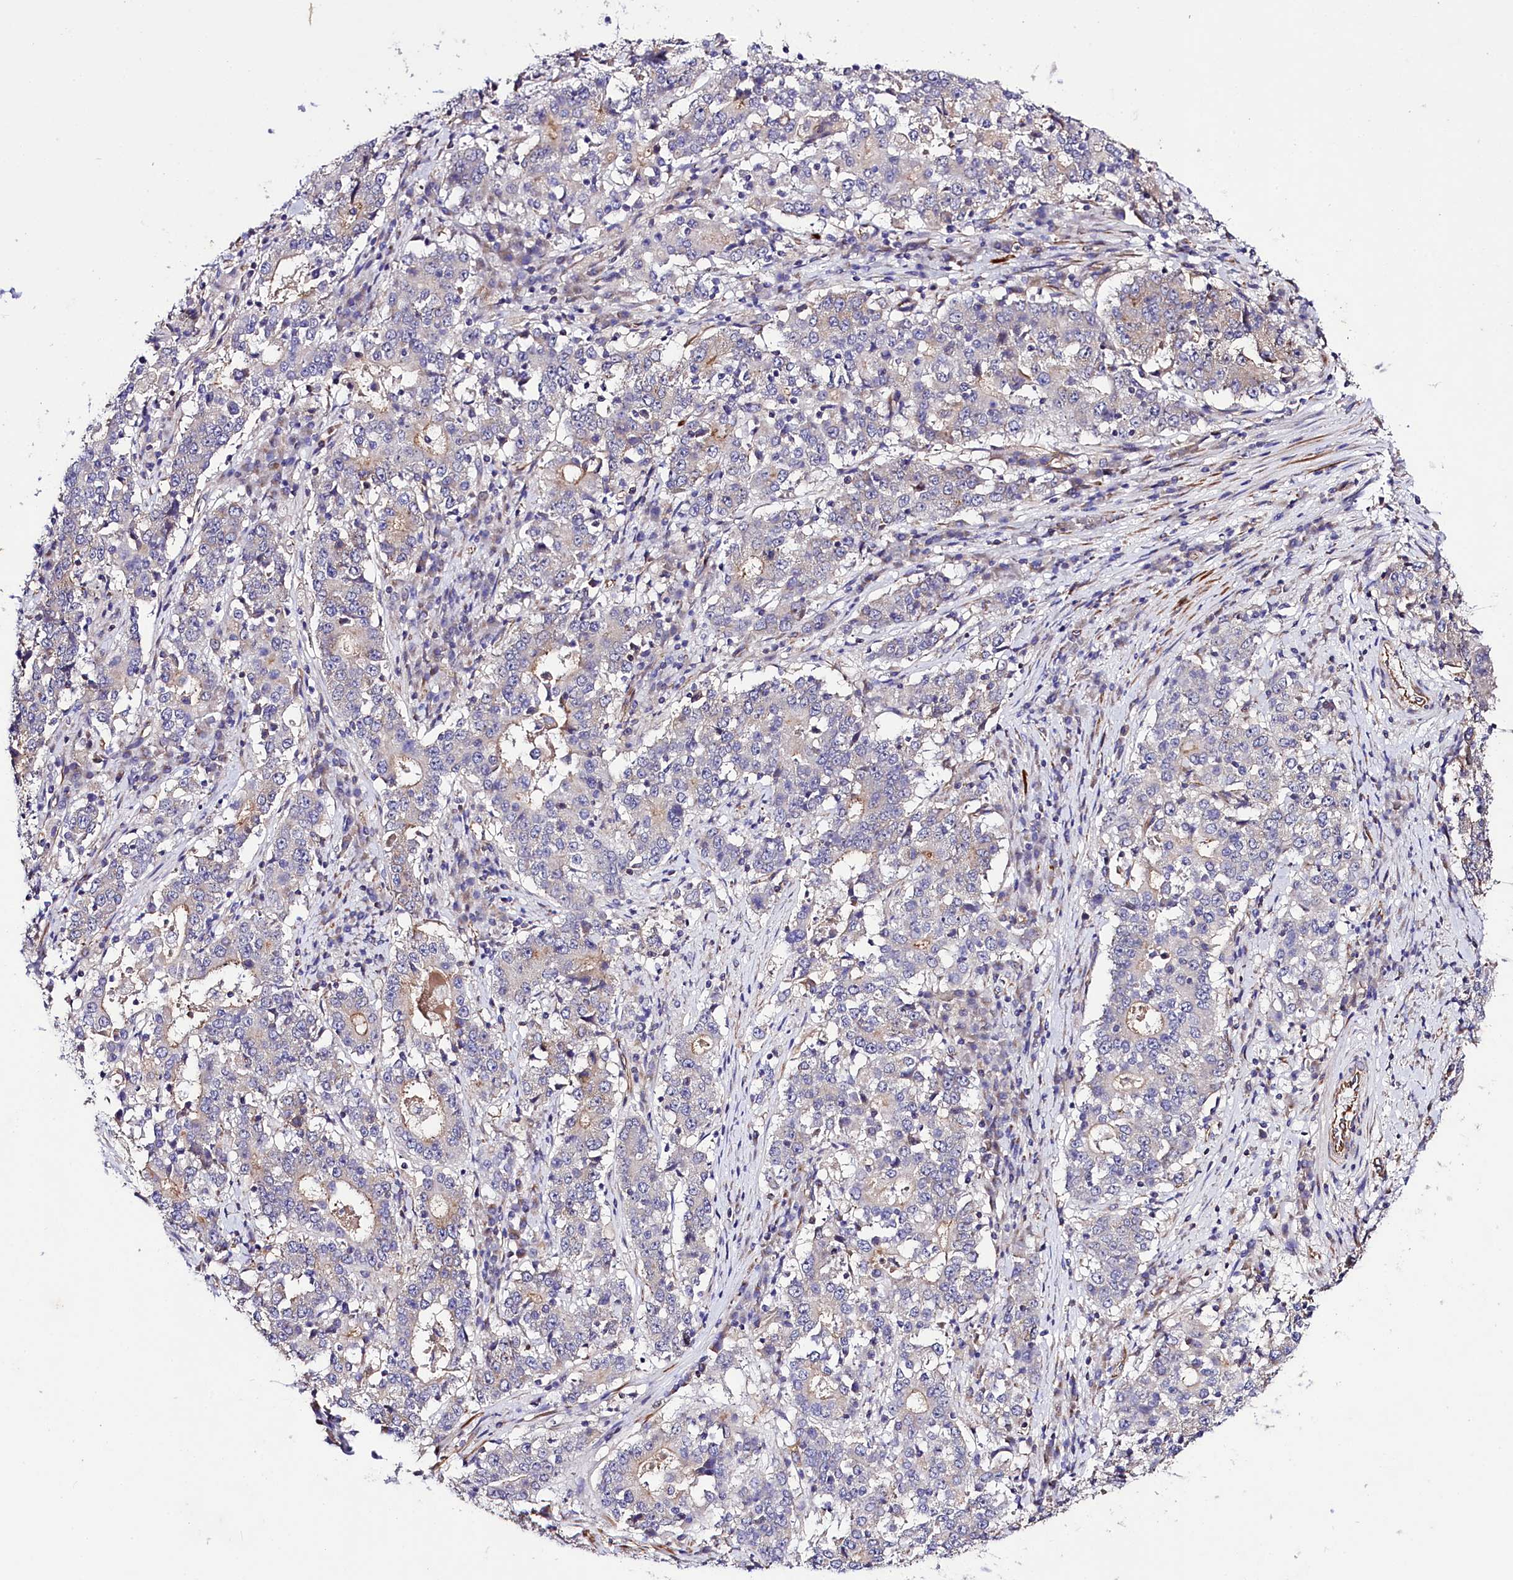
{"staining": {"intensity": "negative", "quantity": "none", "location": "none"}, "tissue": "stomach cancer", "cell_type": "Tumor cells", "image_type": "cancer", "snomed": [{"axis": "morphology", "description": "Adenocarcinoma, NOS"}, {"axis": "topography", "description": "Stomach"}], "caption": "Immunohistochemistry photomicrograph of neoplastic tissue: human stomach cancer (adenocarcinoma) stained with DAB exhibits no significant protein expression in tumor cells.", "gene": "SLC7A1", "patient": {"sex": "male", "age": 59}}